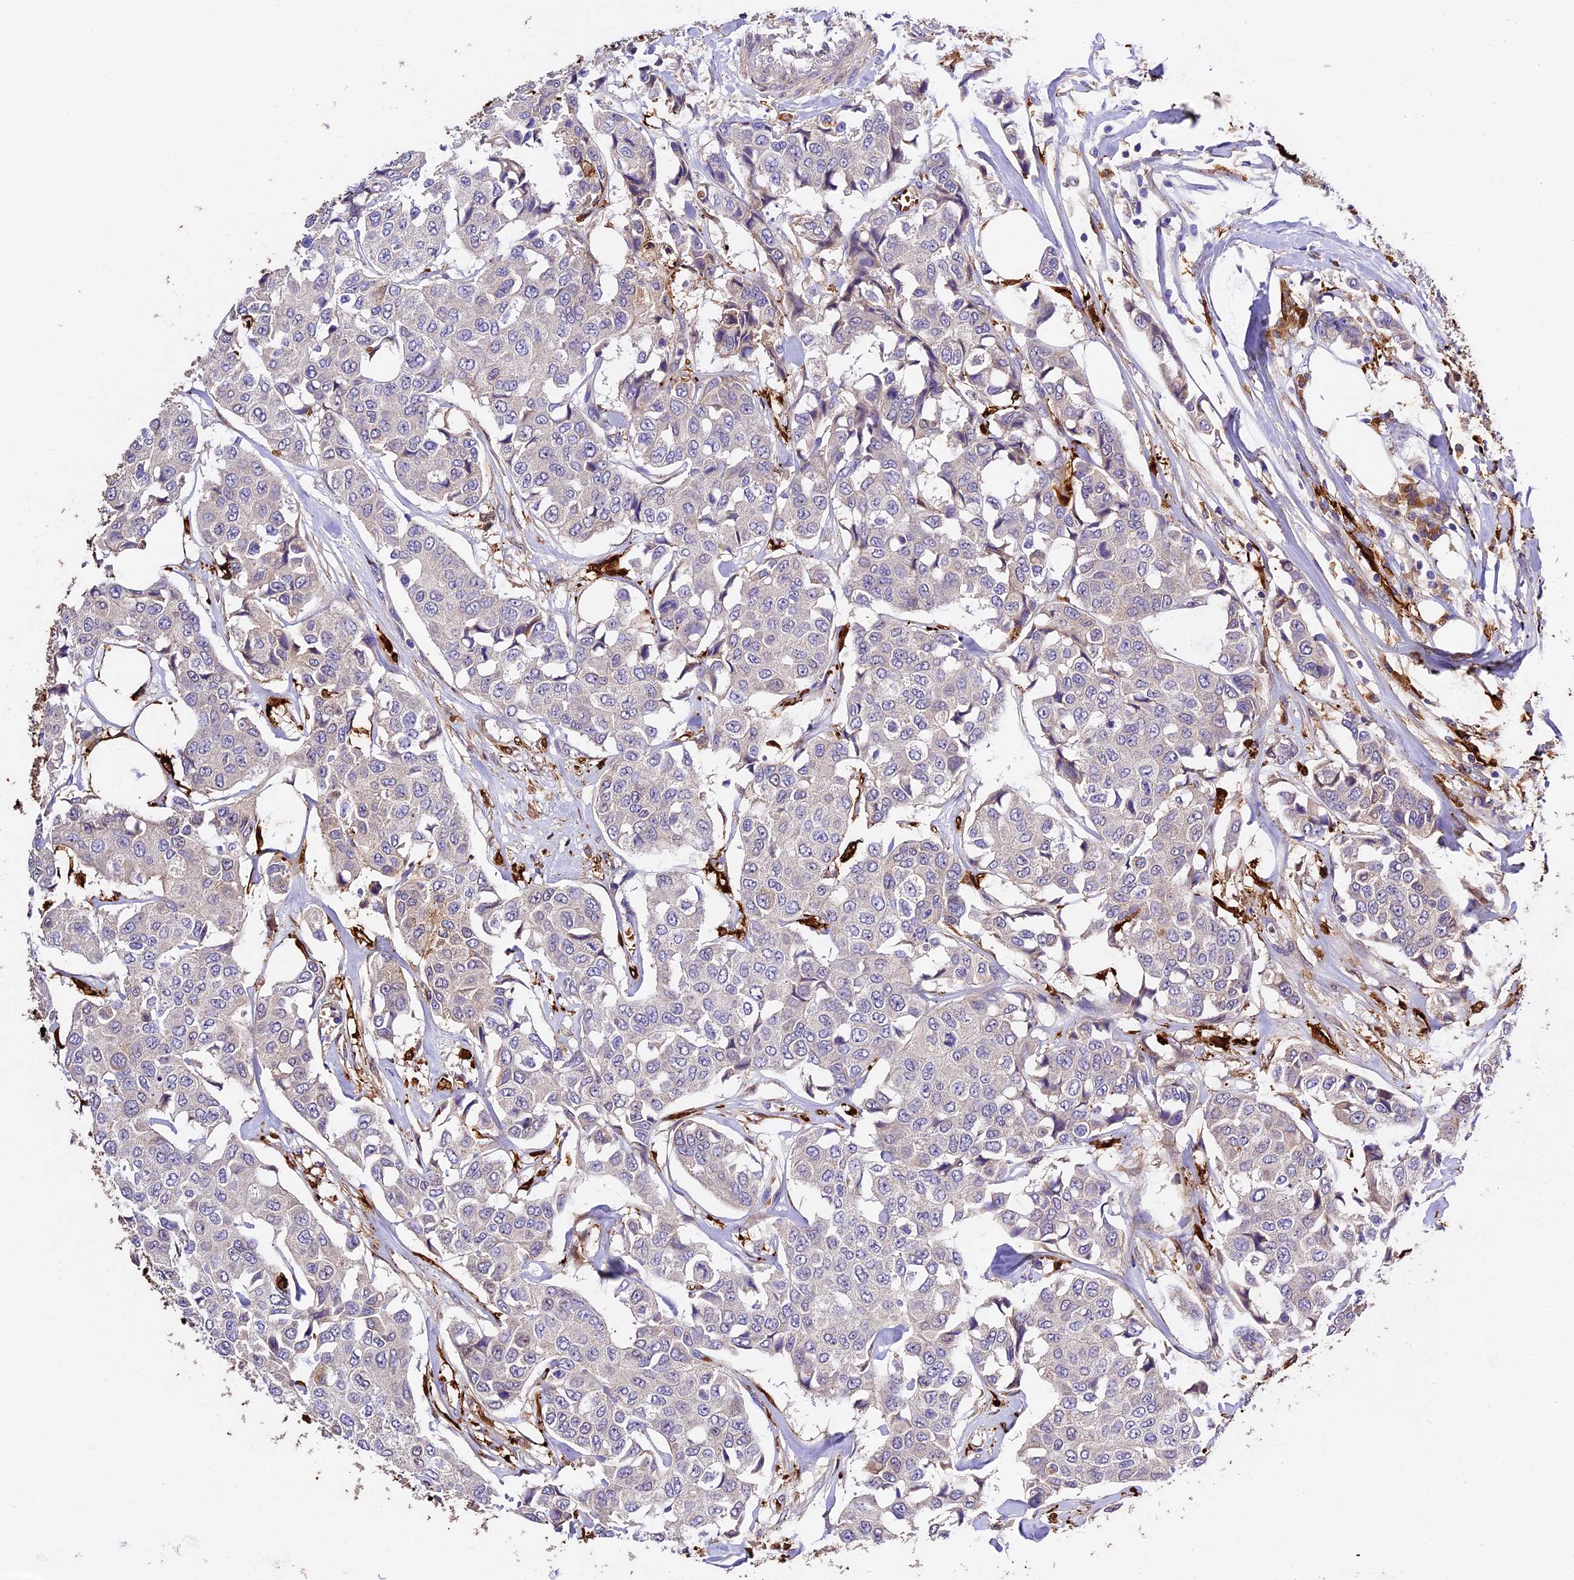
{"staining": {"intensity": "negative", "quantity": "none", "location": "none"}, "tissue": "breast cancer", "cell_type": "Tumor cells", "image_type": "cancer", "snomed": [{"axis": "morphology", "description": "Duct carcinoma"}, {"axis": "topography", "description": "Breast"}], "caption": "The immunohistochemistry (IHC) histopathology image has no significant staining in tumor cells of infiltrating ductal carcinoma (breast) tissue.", "gene": "CILP2", "patient": {"sex": "female", "age": 80}}